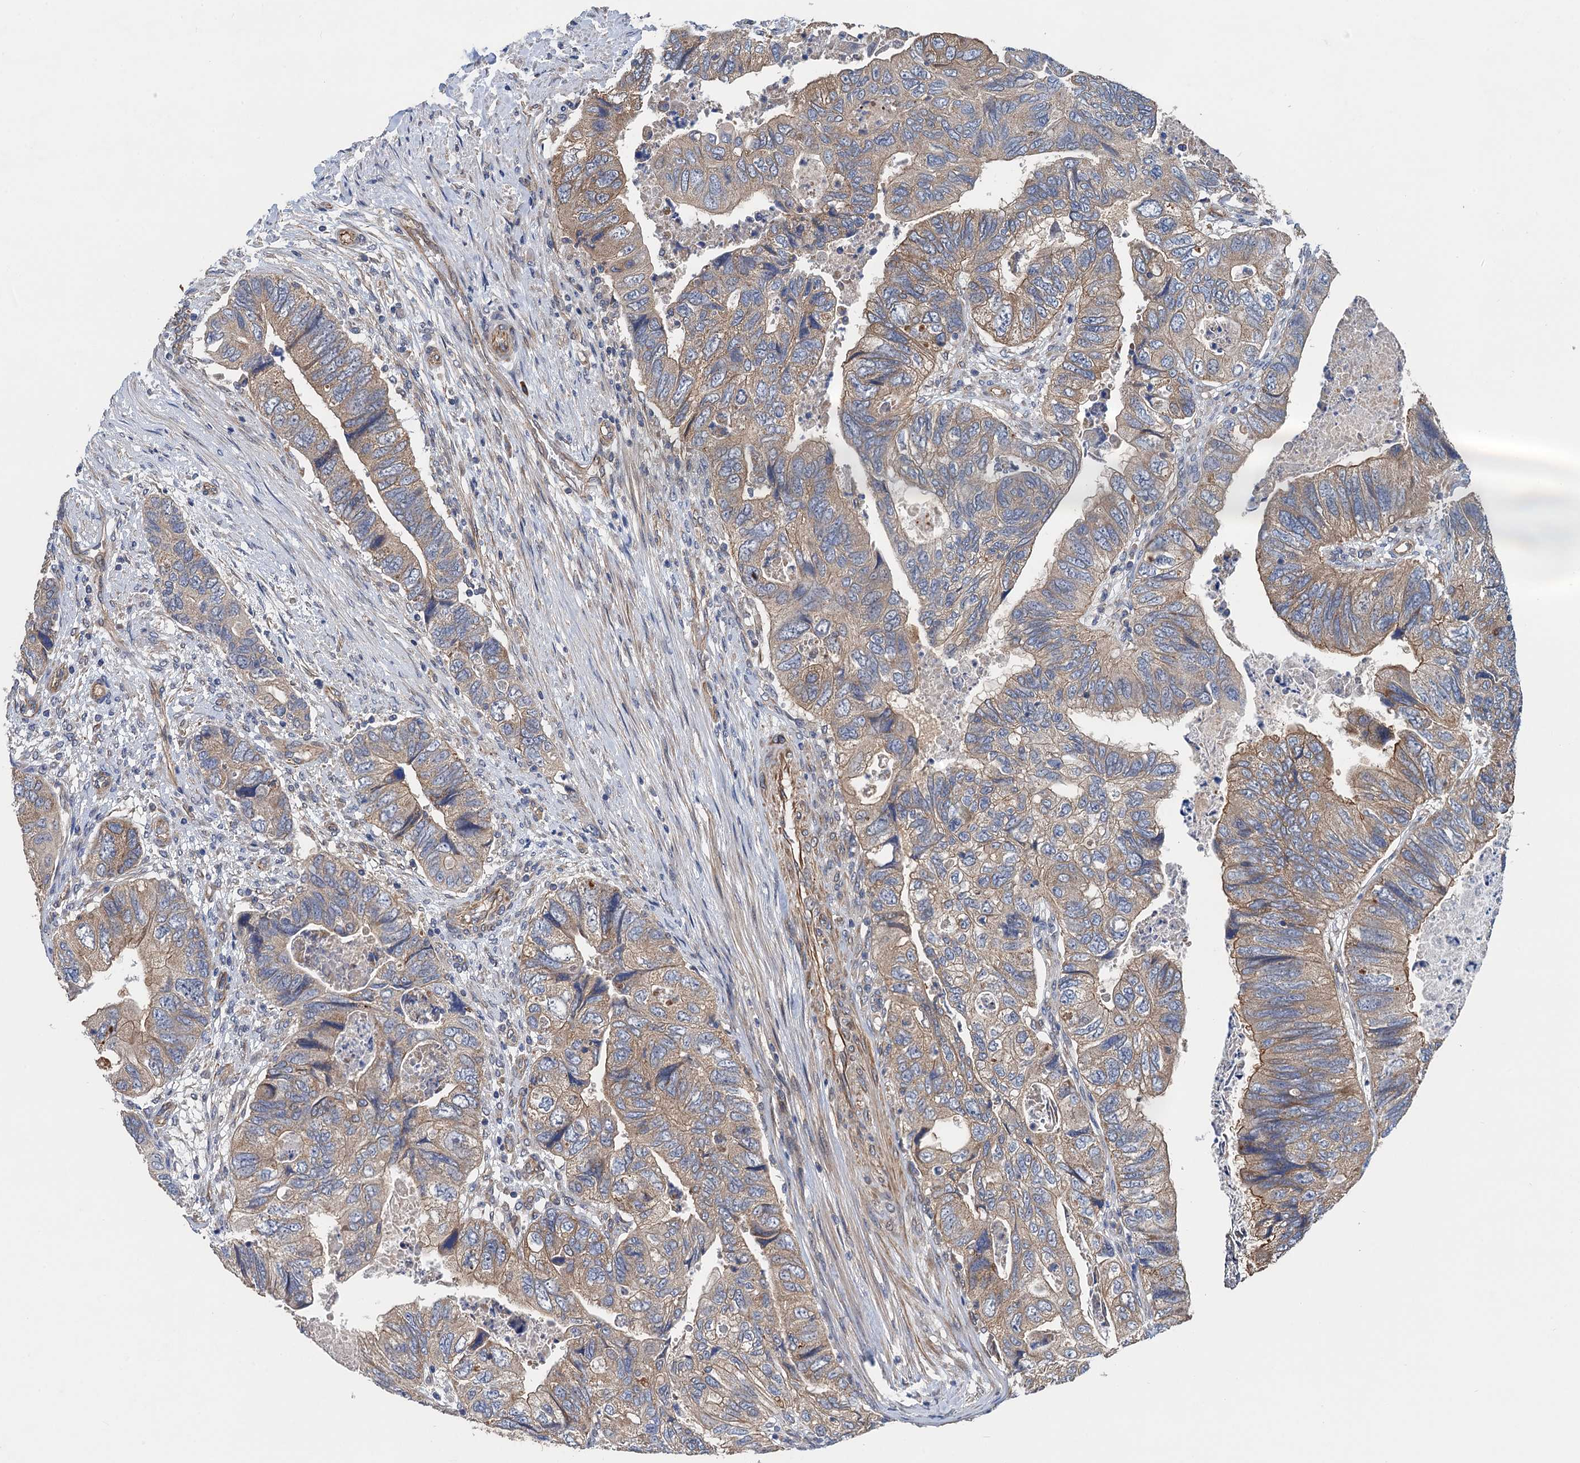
{"staining": {"intensity": "weak", "quantity": ">75%", "location": "cytoplasmic/membranous"}, "tissue": "colorectal cancer", "cell_type": "Tumor cells", "image_type": "cancer", "snomed": [{"axis": "morphology", "description": "Adenocarcinoma, NOS"}, {"axis": "topography", "description": "Rectum"}], "caption": "High-magnification brightfield microscopy of colorectal cancer stained with DAB (brown) and counterstained with hematoxylin (blue). tumor cells exhibit weak cytoplasmic/membranous staining is identified in approximately>75% of cells. (DAB IHC with brightfield microscopy, high magnification).", "gene": "PJA2", "patient": {"sex": "male", "age": 63}}